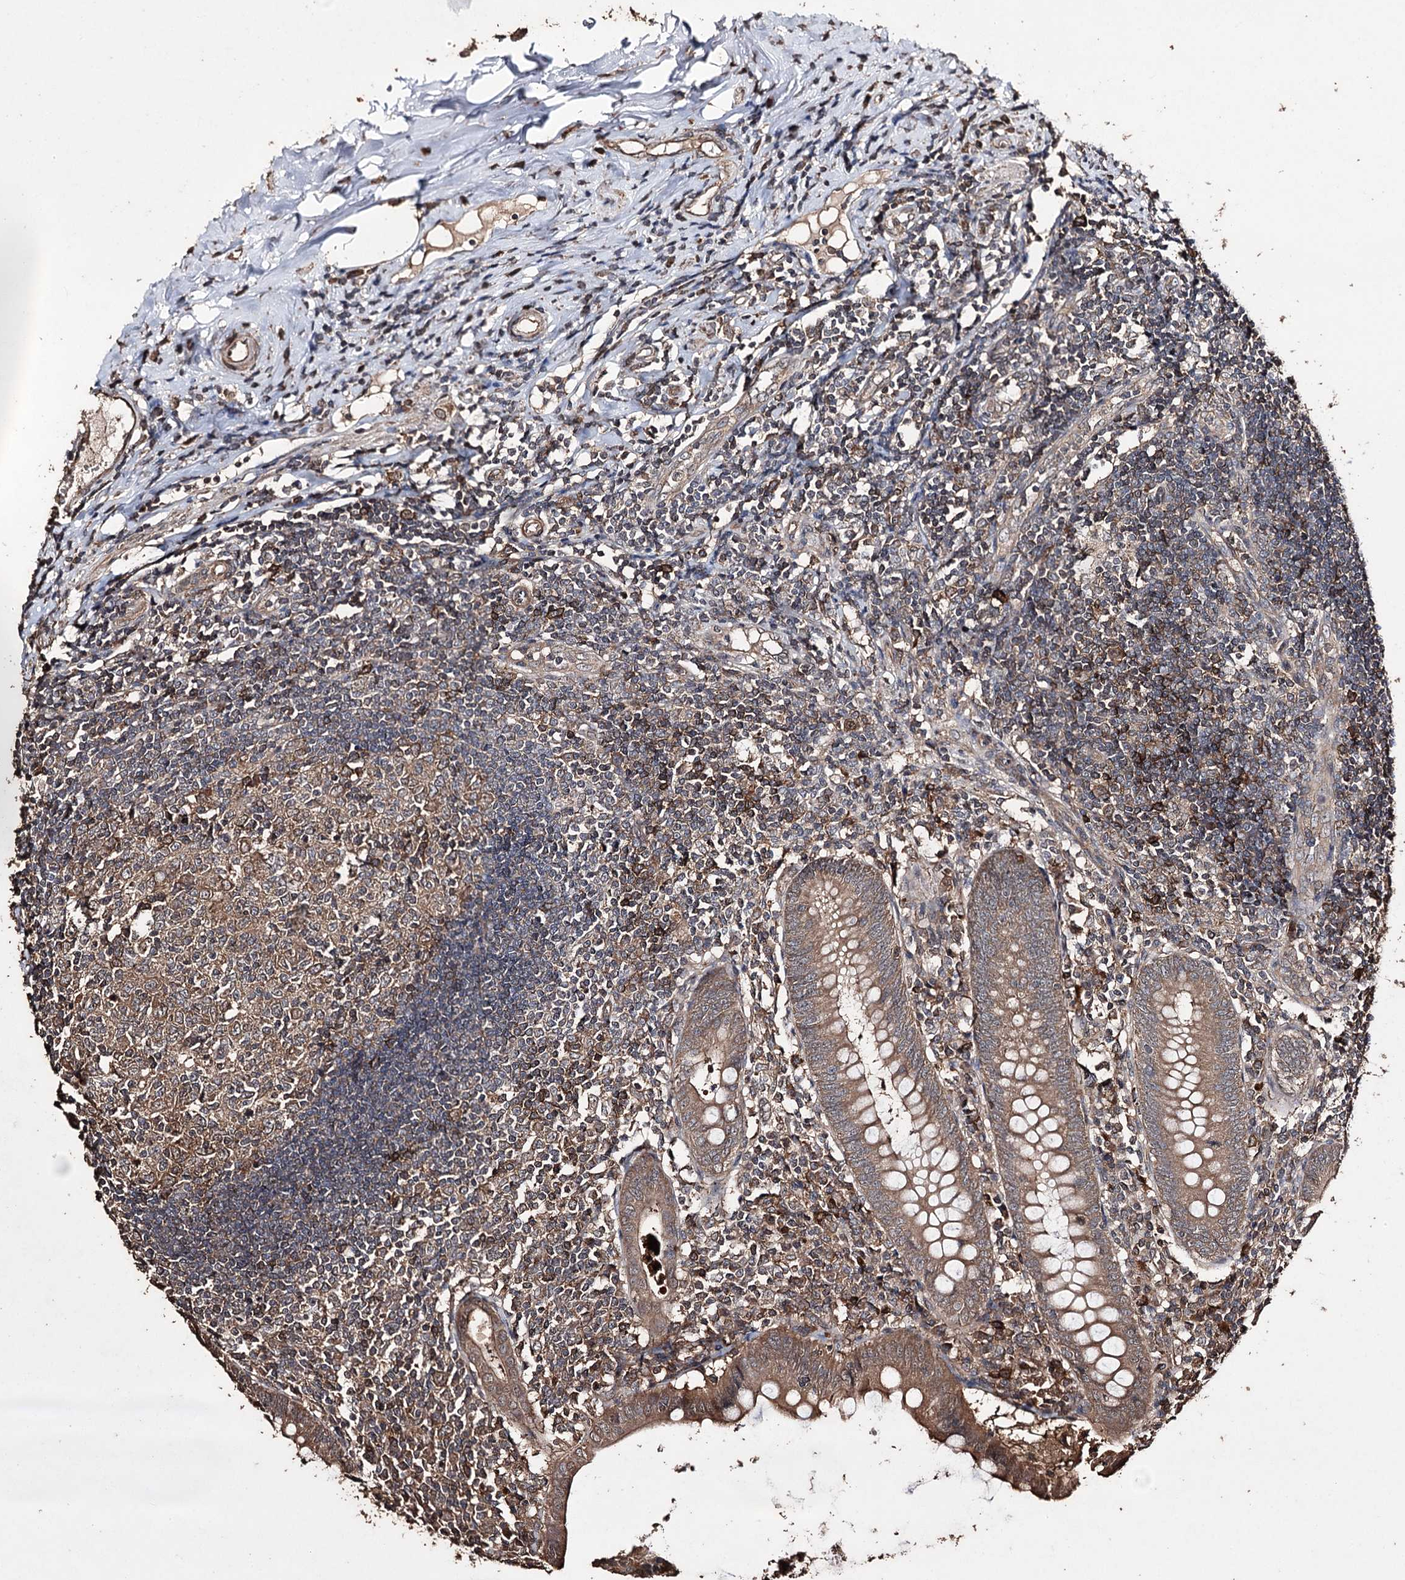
{"staining": {"intensity": "moderate", "quantity": "25%-75%", "location": "cytoplasmic/membranous"}, "tissue": "appendix", "cell_type": "Glandular cells", "image_type": "normal", "snomed": [{"axis": "morphology", "description": "Normal tissue, NOS"}, {"axis": "topography", "description": "Appendix"}], "caption": "A medium amount of moderate cytoplasmic/membranous staining is seen in approximately 25%-75% of glandular cells in normal appendix. (brown staining indicates protein expression, while blue staining denotes nuclei).", "gene": "ZNF662", "patient": {"sex": "female", "age": 54}}